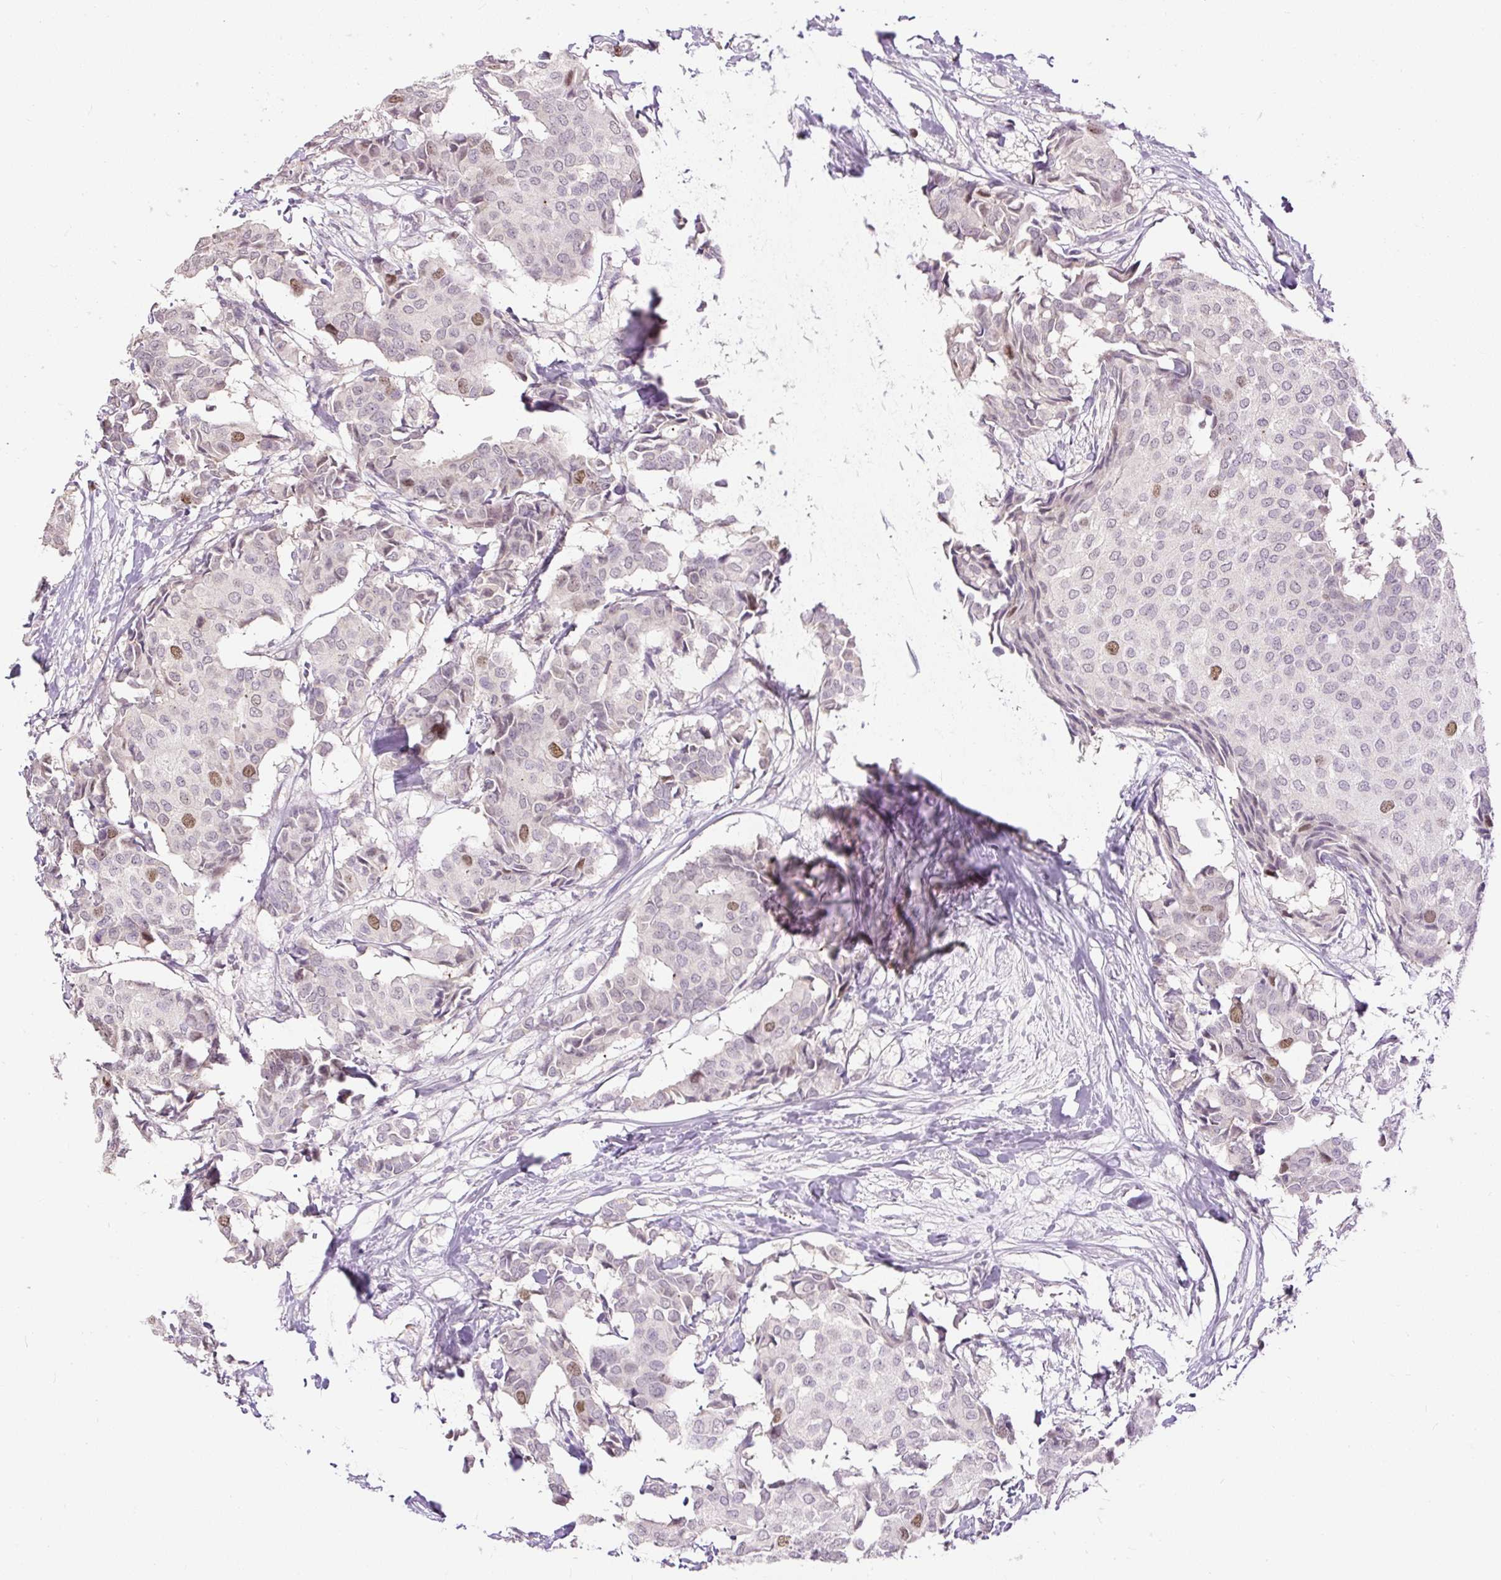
{"staining": {"intensity": "moderate", "quantity": "<25%", "location": "nuclear"}, "tissue": "breast cancer", "cell_type": "Tumor cells", "image_type": "cancer", "snomed": [{"axis": "morphology", "description": "Duct carcinoma"}, {"axis": "topography", "description": "Breast"}], "caption": "Tumor cells display moderate nuclear positivity in about <25% of cells in breast cancer (infiltrating ductal carcinoma).", "gene": "RACGAP1", "patient": {"sex": "female", "age": 75}}